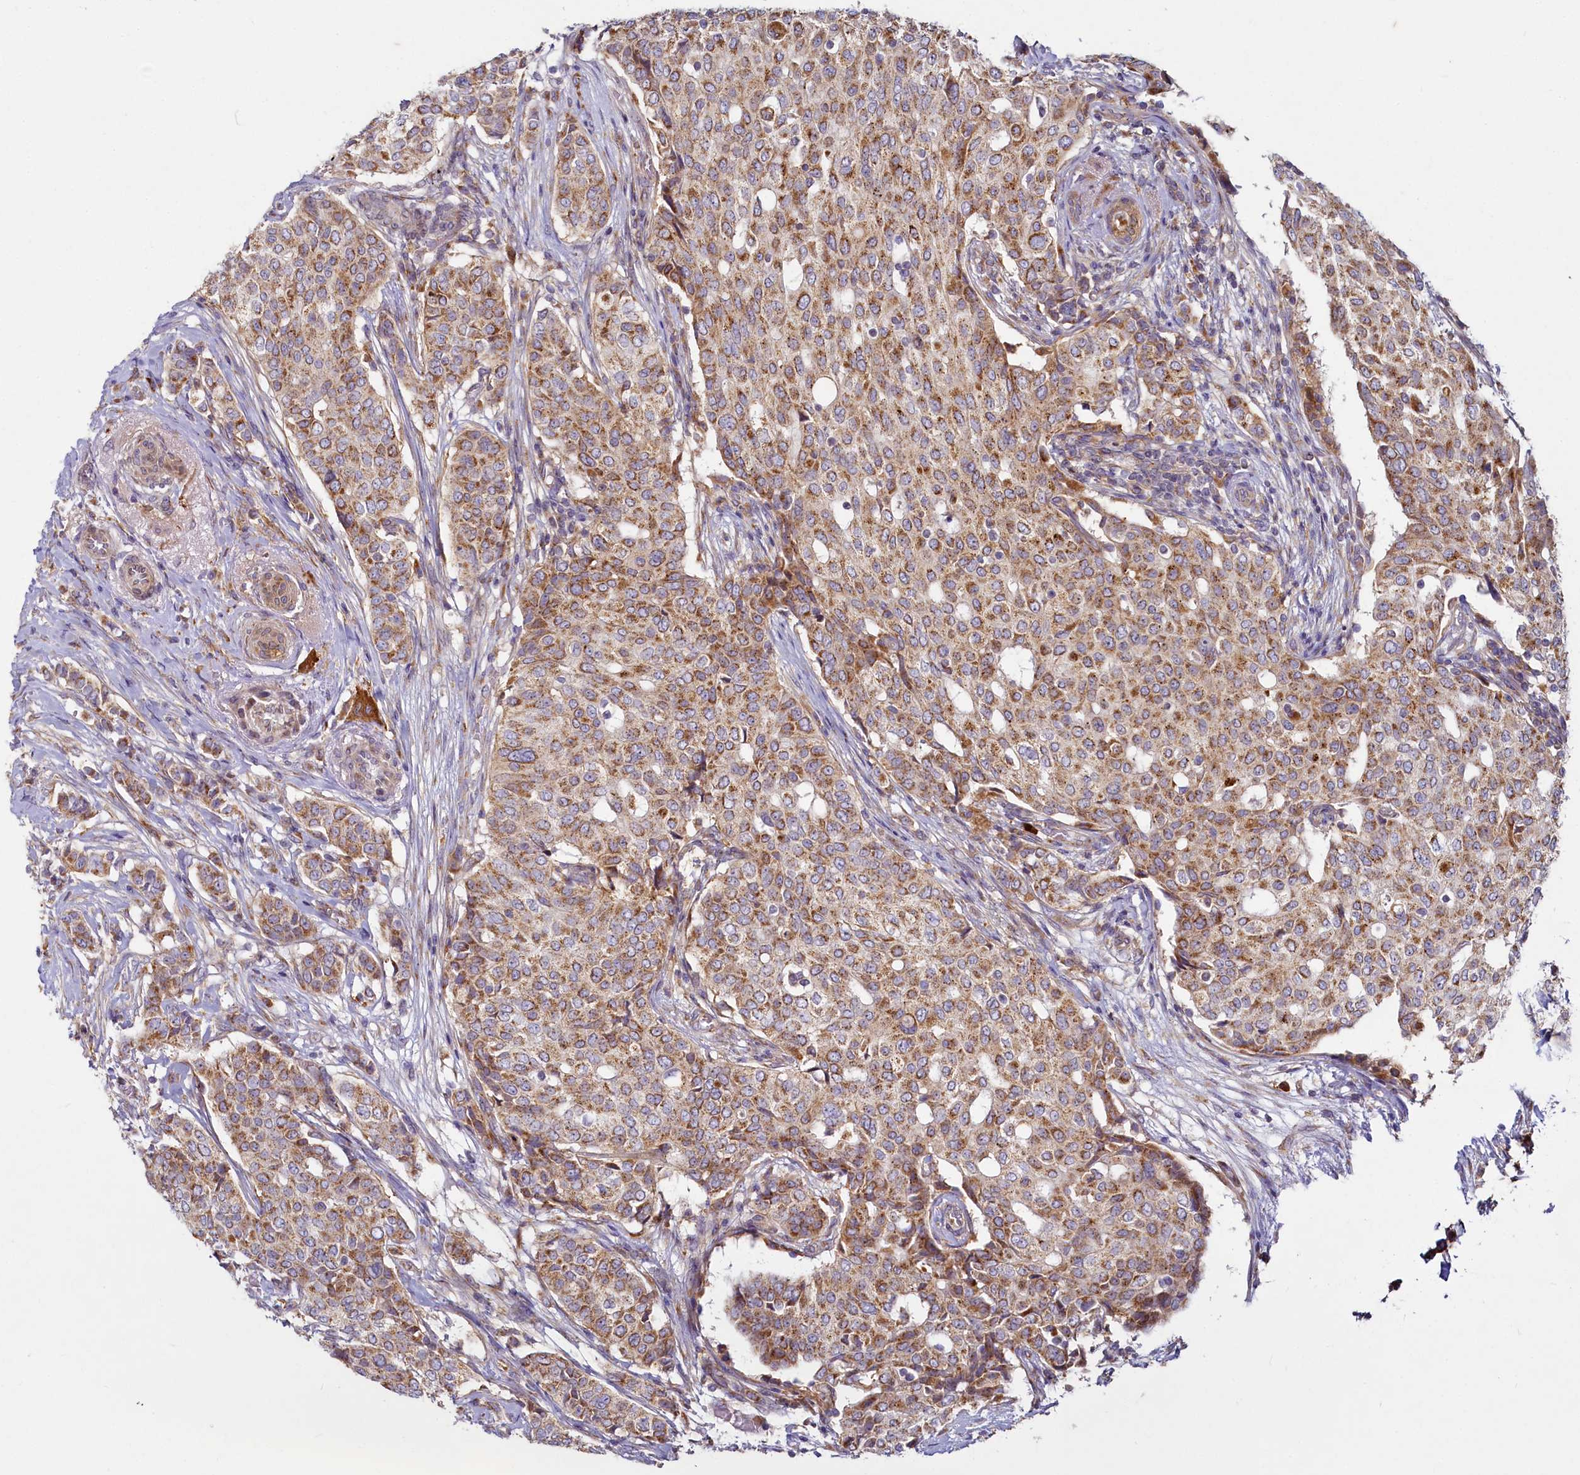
{"staining": {"intensity": "moderate", "quantity": ">75%", "location": "cytoplasmic/membranous"}, "tissue": "breast cancer", "cell_type": "Tumor cells", "image_type": "cancer", "snomed": [{"axis": "morphology", "description": "Lobular carcinoma"}, {"axis": "topography", "description": "Breast"}], "caption": "Tumor cells reveal medium levels of moderate cytoplasmic/membranous expression in approximately >75% of cells in breast cancer (lobular carcinoma). Ihc stains the protein of interest in brown and the nuclei are stained blue.", "gene": "ADCY2", "patient": {"sex": "female", "age": 51}}